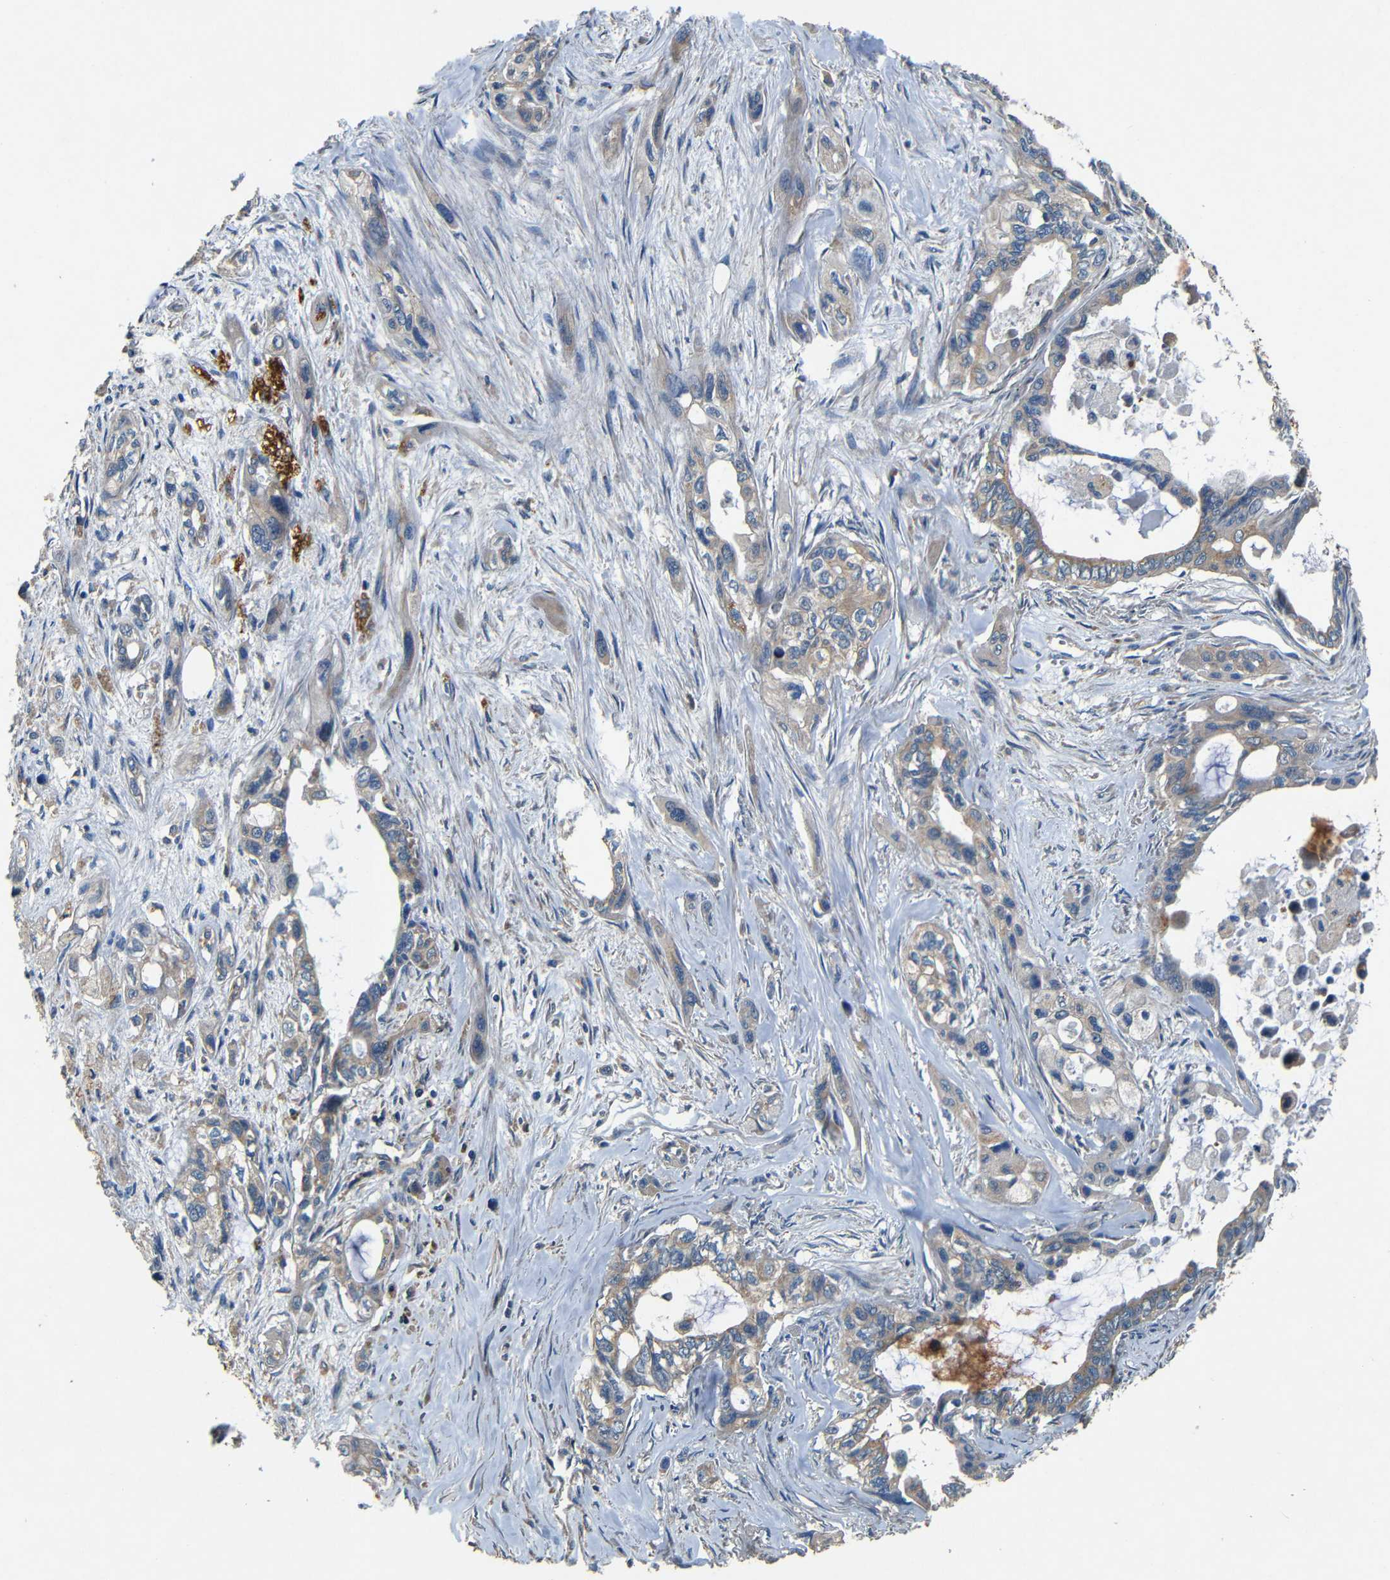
{"staining": {"intensity": "weak", "quantity": ">75%", "location": "cytoplasmic/membranous"}, "tissue": "pancreatic cancer", "cell_type": "Tumor cells", "image_type": "cancer", "snomed": [{"axis": "morphology", "description": "Adenocarcinoma, NOS"}, {"axis": "topography", "description": "Pancreas"}], "caption": "Immunohistochemistry (IHC) staining of pancreatic adenocarcinoma, which exhibits low levels of weak cytoplasmic/membranous staining in approximately >75% of tumor cells indicating weak cytoplasmic/membranous protein positivity. The staining was performed using DAB (brown) for protein detection and nuclei were counterstained in hematoxylin (blue).", "gene": "MTX1", "patient": {"sex": "male", "age": 73}}